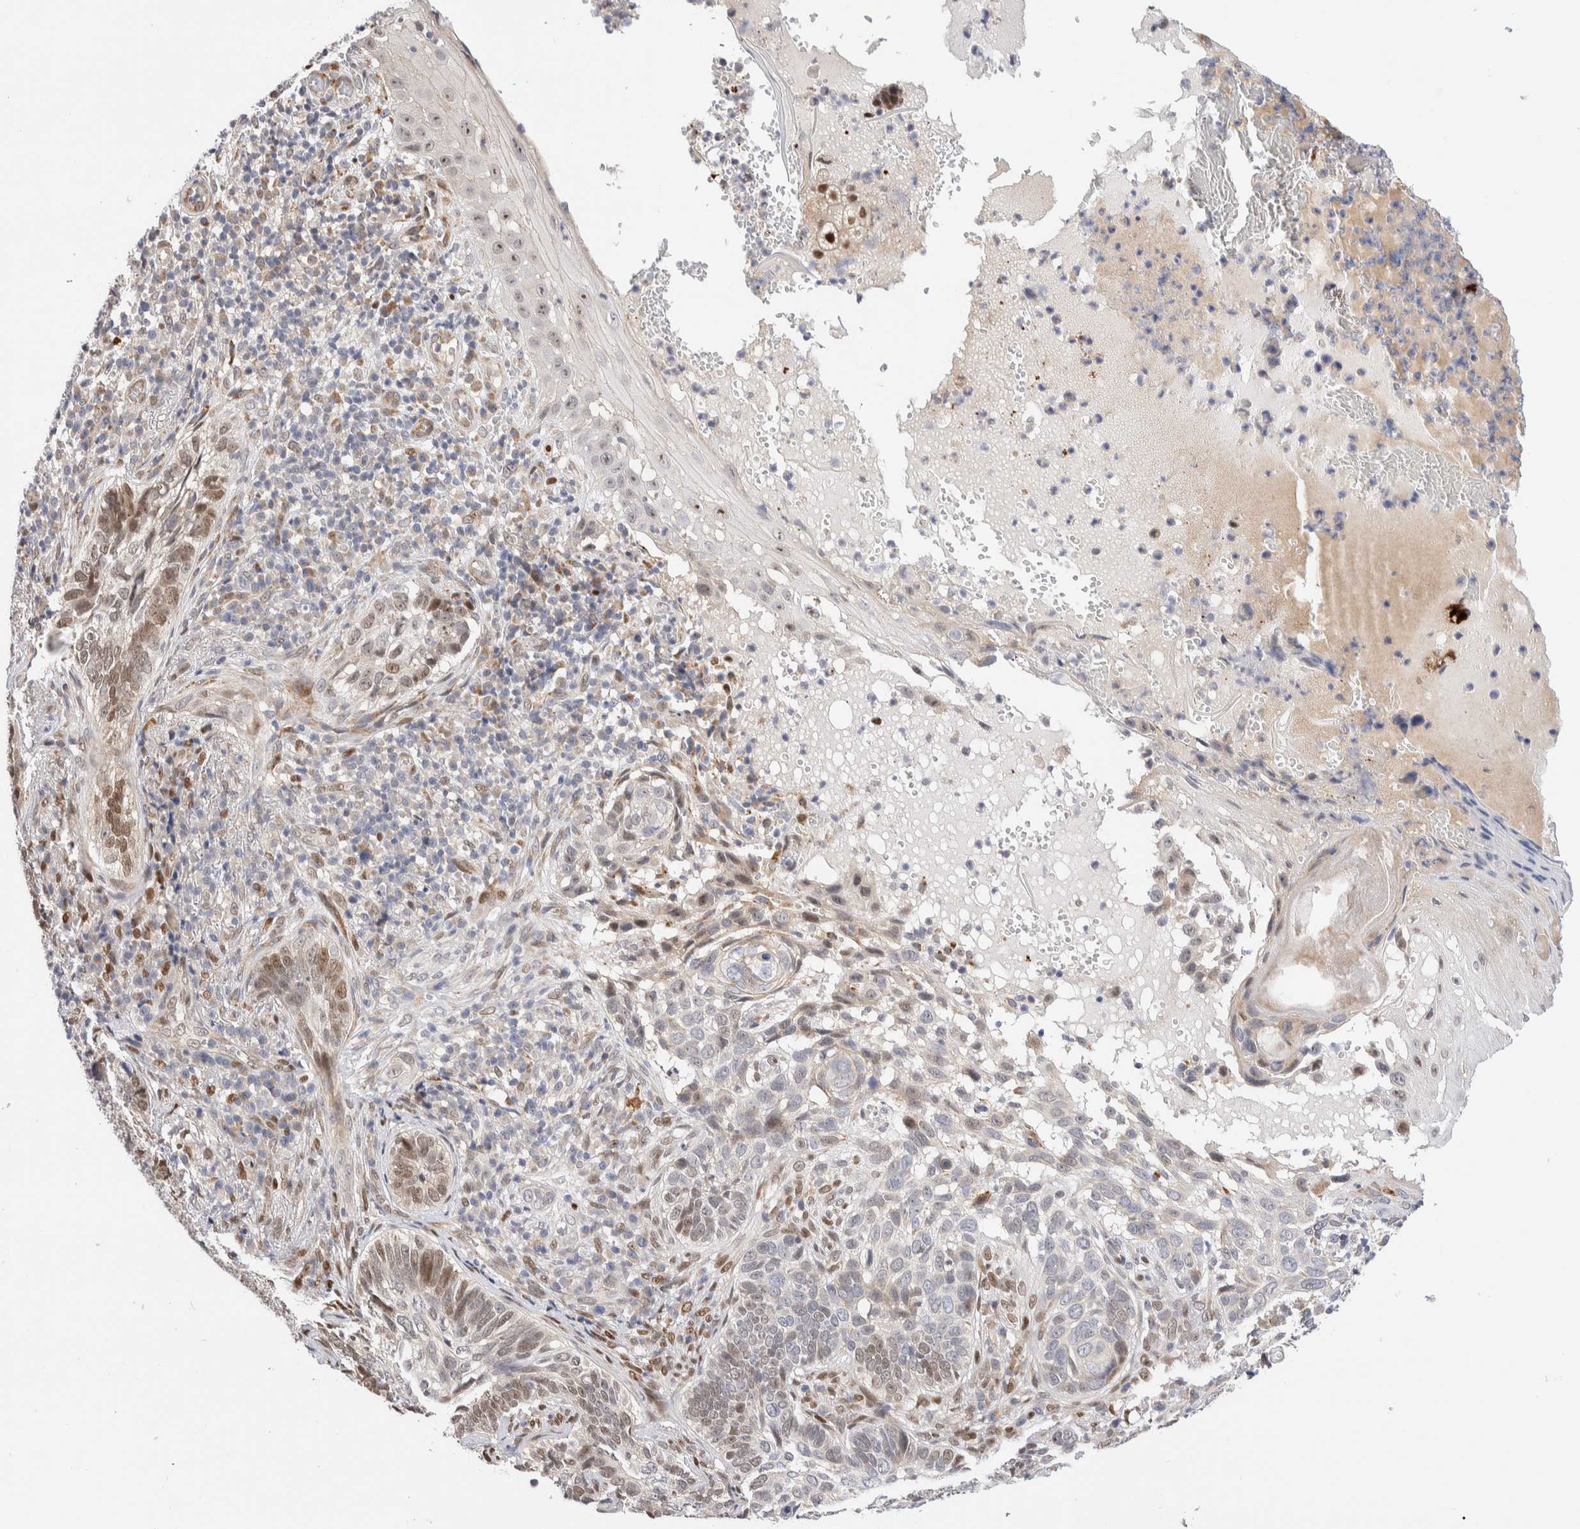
{"staining": {"intensity": "weak", "quantity": "<25%", "location": "nuclear"}, "tissue": "skin cancer", "cell_type": "Tumor cells", "image_type": "cancer", "snomed": [{"axis": "morphology", "description": "Basal cell carcinoma"}, {"axis": "topography", "description": "Skin"}], "caption": "High magnification brightfield microscopy of basal cell carcinoma (skin) stained with DAB (brown) and counterstained with hematoxylin (blue): tumor cells show no significant positivity.", "gene": "NSMAF", "patient": {"sex": "female", "age": 89}}